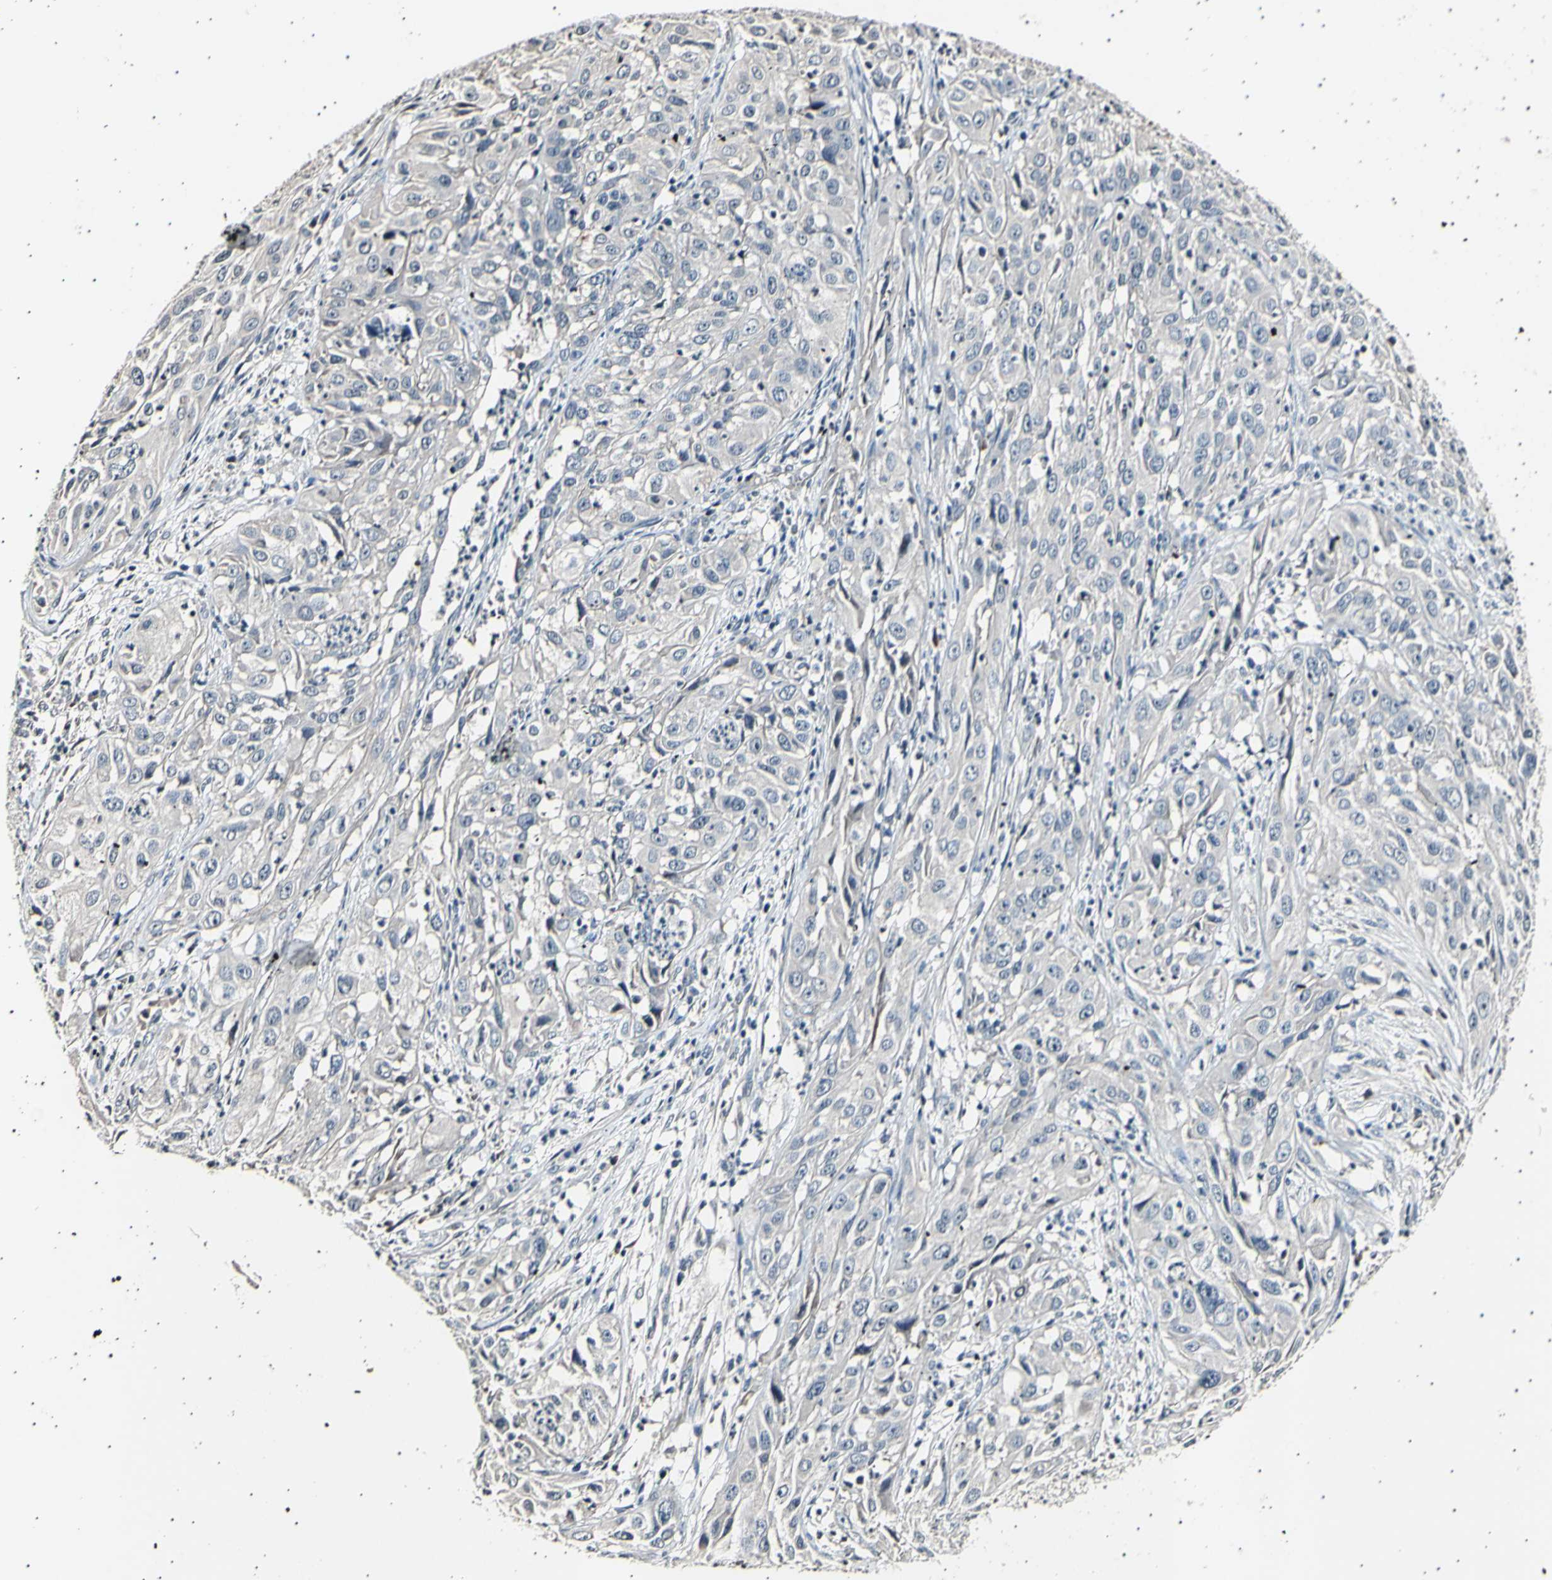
{"staining": {"intensity": "negative", "quantity": "none", "location": "none"}, "tissue": "cervical cancer", "cell_type": "Tumor cells", "image_type": "cancer", "snomed": [{"axis": "morphology", "description": "Squamous cell carcinoma, NOS"}, {"axis": "topography", "description": "Cervix"}], "caption": "There is no significant expression in tumor cells of cervical cancer (squamous cell carcinoma). (IHC, brightfield microscopy, high magnification).", "gene": "AK1", "patient": {"sex": "female", "age": 32}}